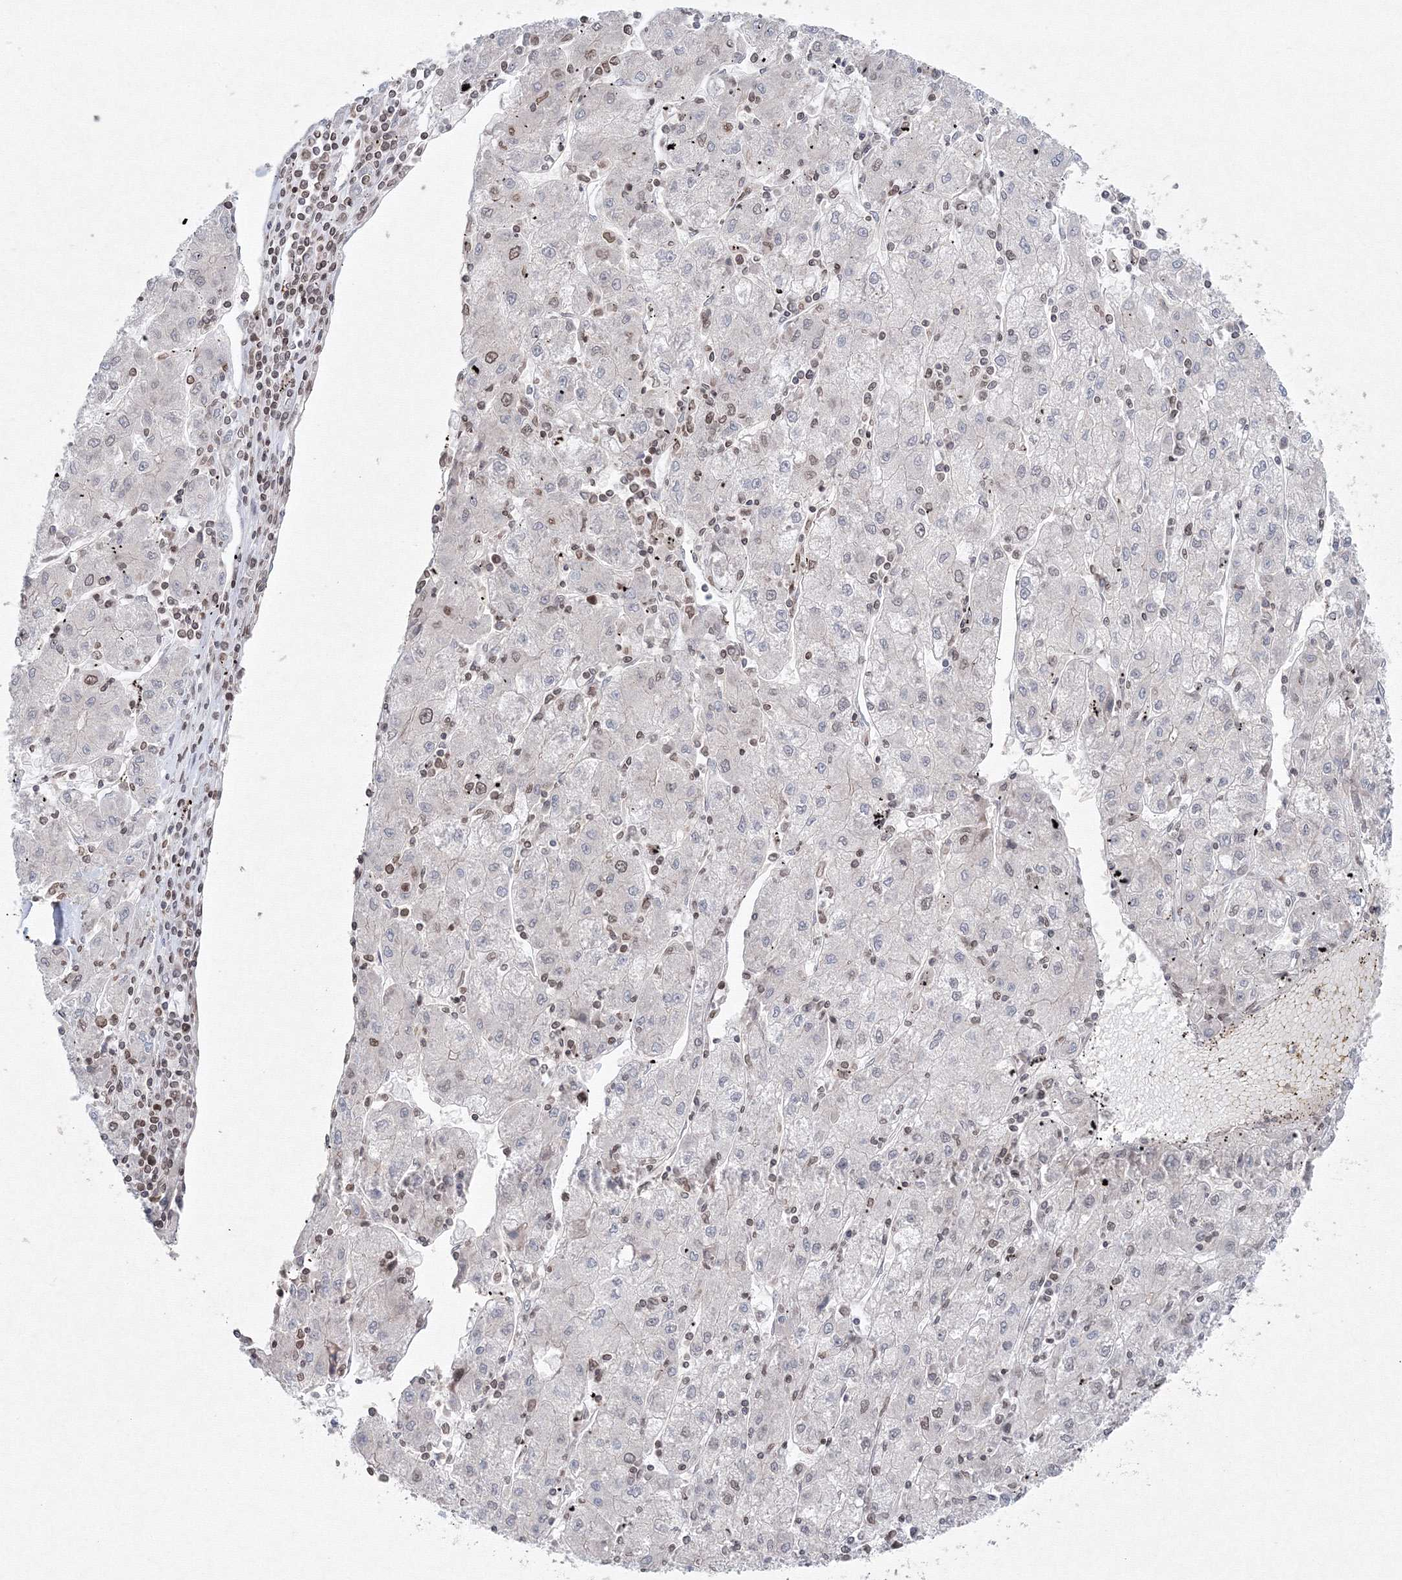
{"staining": {"intensity": "weak", "quantity": "<25%", "location": "nuclear"}, "tissue": "liver cancer", "cell_type": "Tumor cells", "image_type": "cancer", "snomed": [{"axis": "morphology", "description": "Carcinoma, Hepatocellular, NOS"}, {"axis": "topography", "description": "Liver"}], "caption": "DAB (3,3'-diaminobenzidine) immunohistochemical staining of liver cancer reveals no significant staining in tumor cells.", "gene": "KIF4A", "patient": {"sex": "male", "age": 72}}